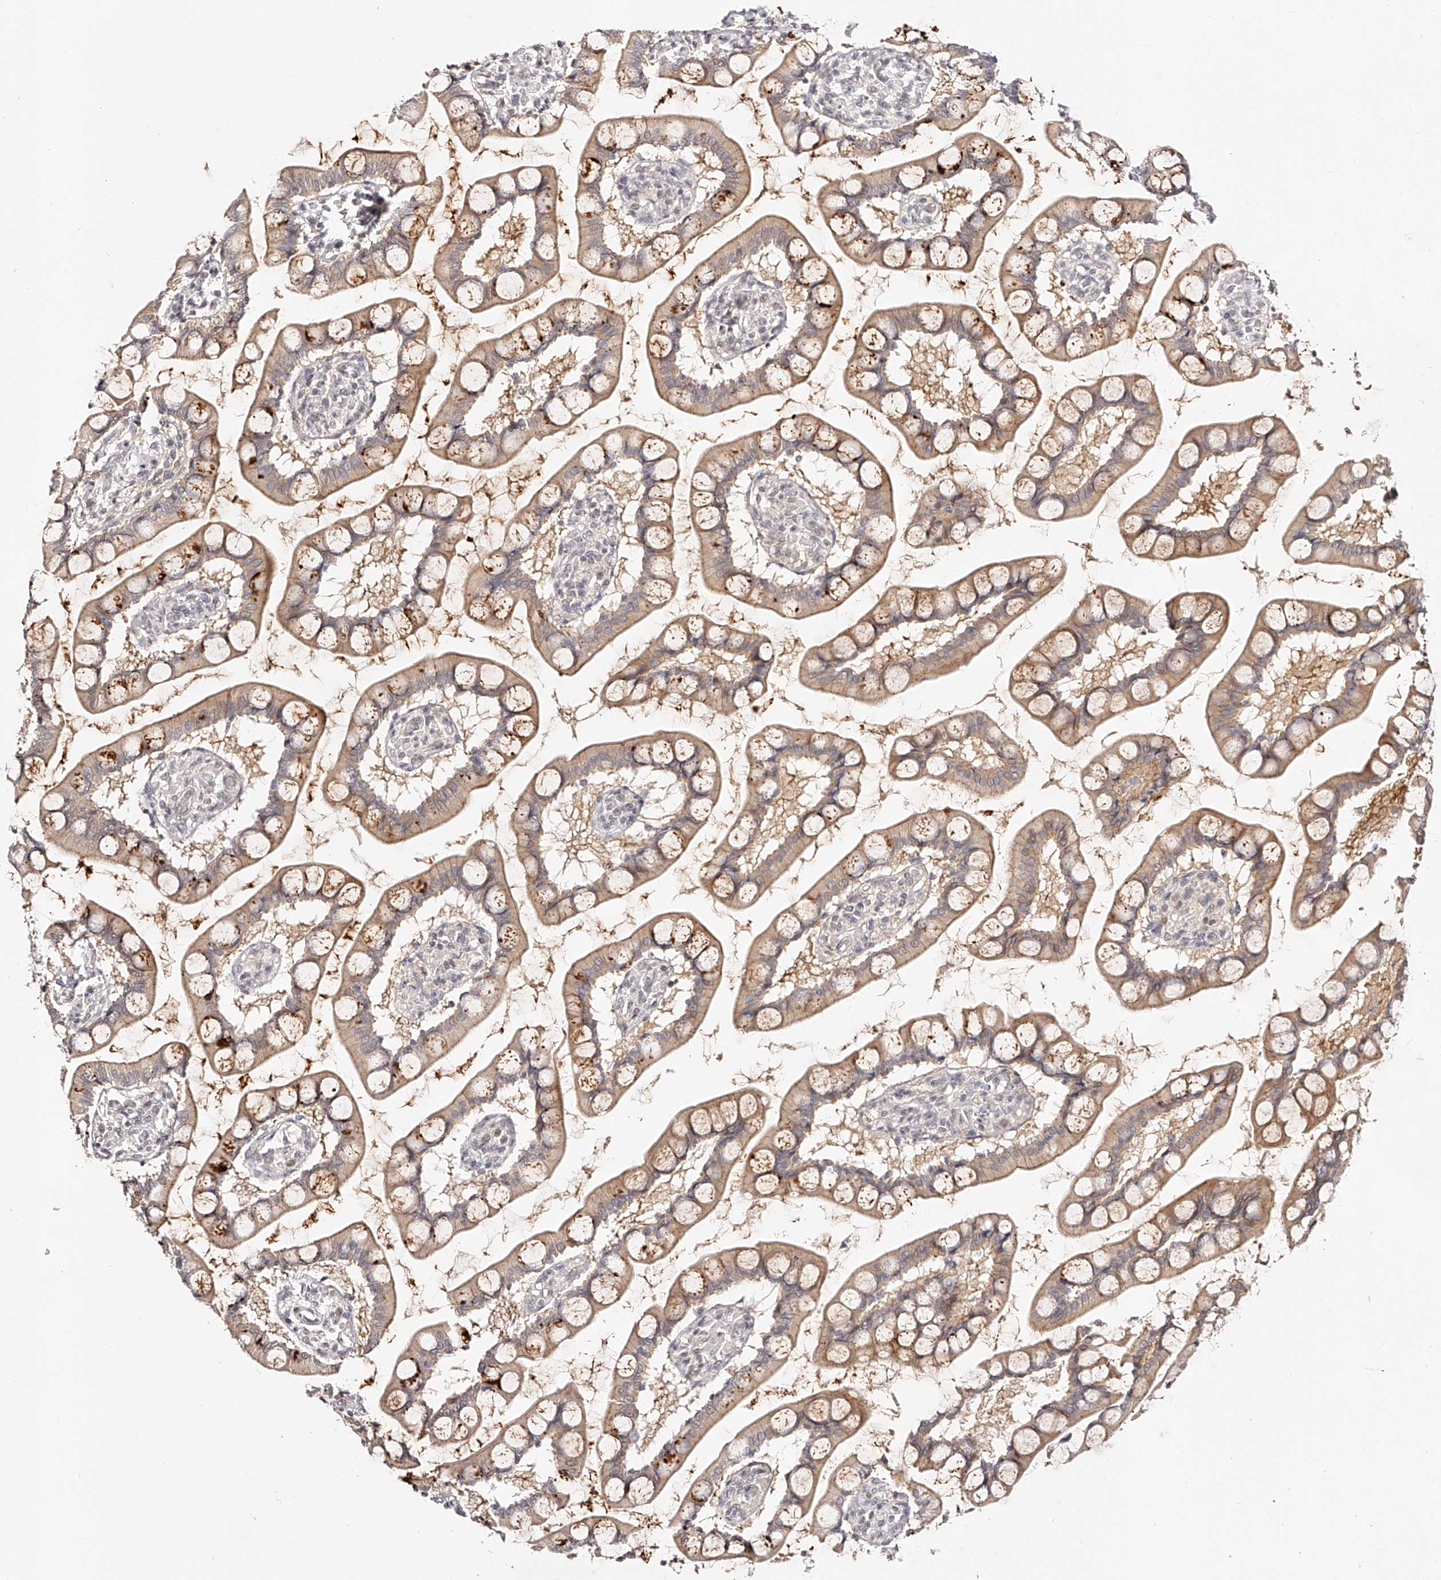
{"staining": {"intensity": "moderate", "quantity": "25%-75%", "location": "cytoplasmic/membranous"}, "tissue": "small intestine", "cell_type": "Glandular cells", "image_type": "normal", "snomed": [{"axis": "morphology", "description": "Normal tissue, NOS"}, {"axis": "topography", "description": "Small intestine"}], "caption": "Immunohistochemistry (IHC) image of unremarkable small intestine: human small intestine stained using immunohistochemistry (IHC) reveals medium levels of moderate protein expression localized specifically in the cytoplasmic/membranous of glandular cells, appearing as a cytoplasmic/membranous brown color.", "gene": "USF3", "patient": {"sex": "male", "age": 52}}